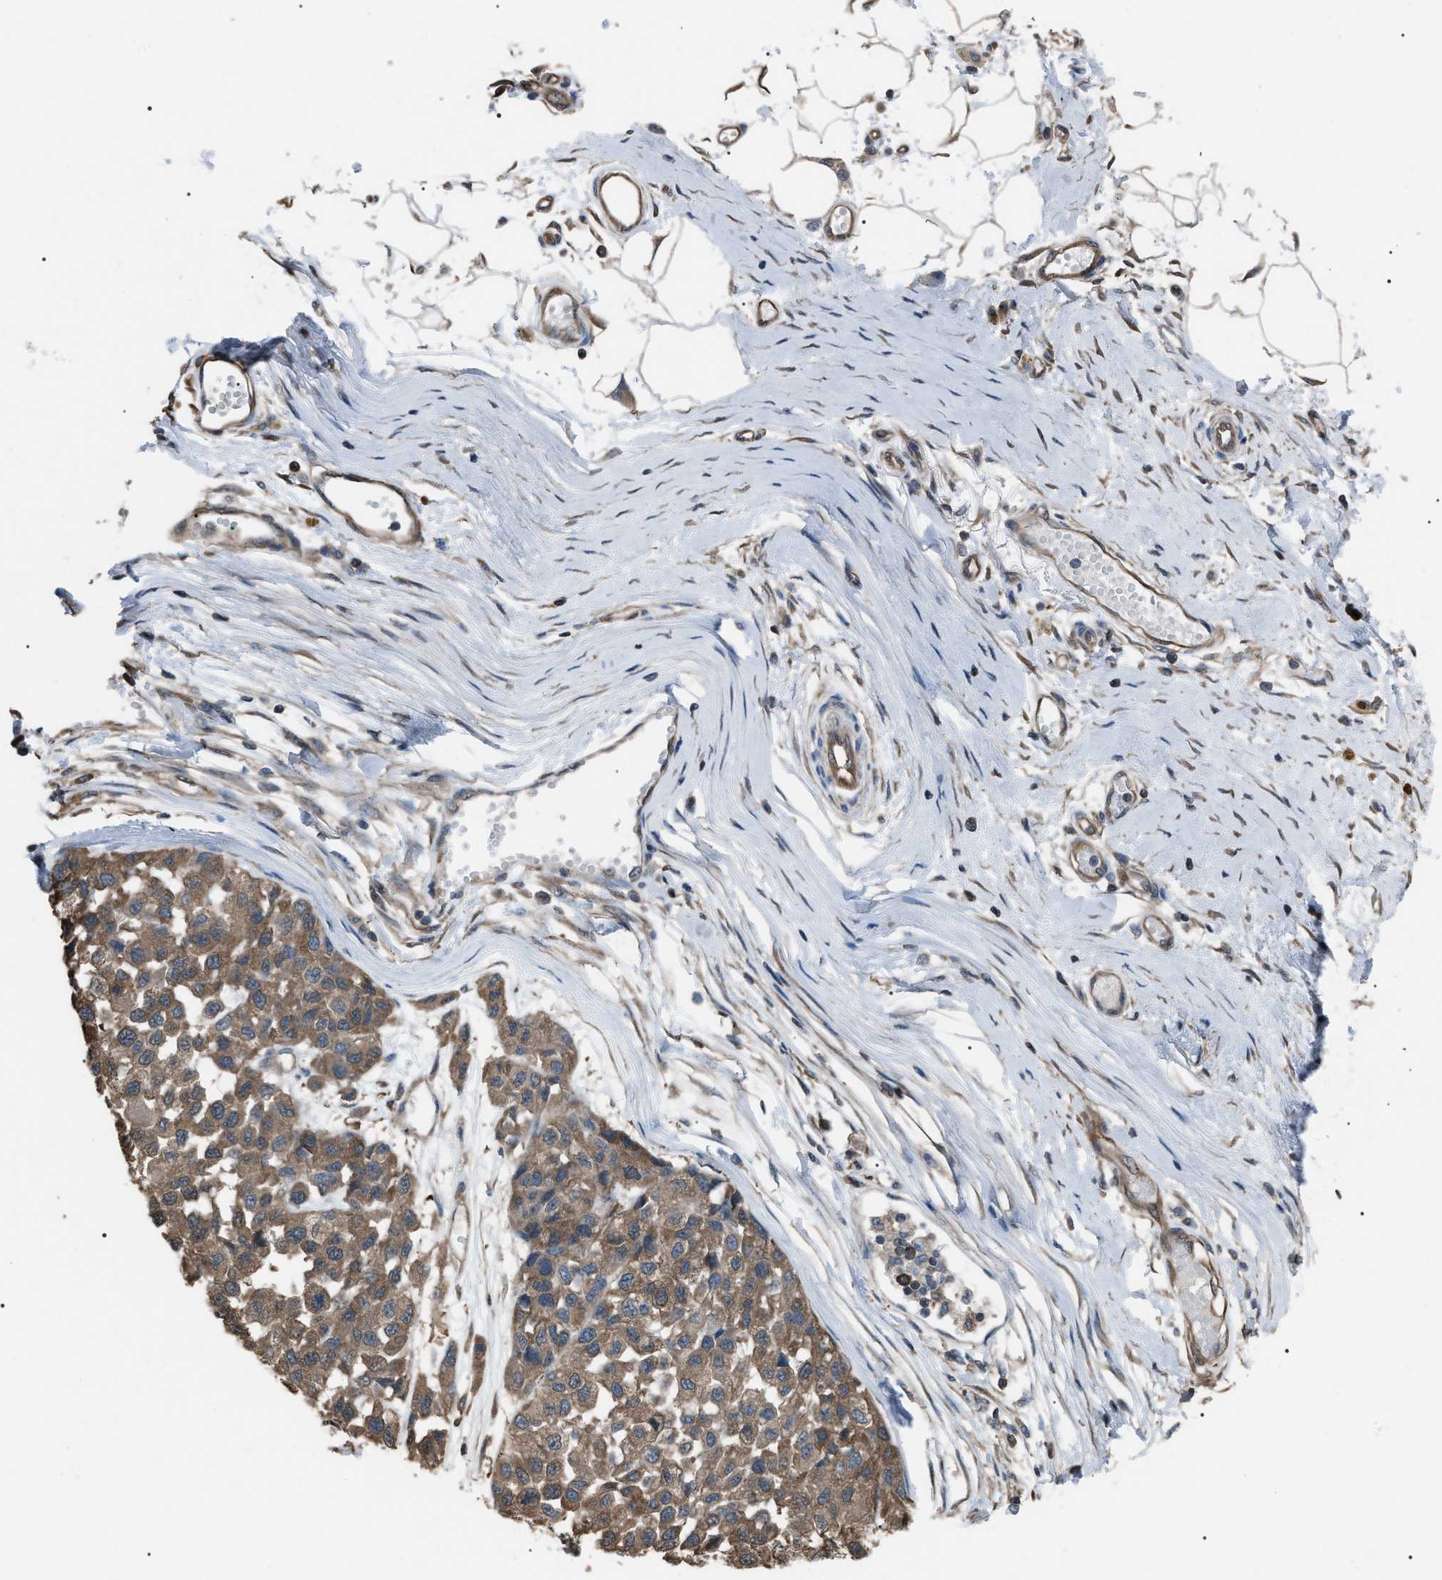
{"staining": {"intensity": "moderate", "quantity": ">75%", "location": "cytoplasmic/membranous"}, "tissue": "melanoma", "cell_type": "Tumor cells", "image_type": "cancer", "snomed": [{"axis": "morphology", "description": "Malignant melanoma, NOS"}, {"axis": "topography", "description": "Skin"}], "caption": "DAB immunohistochemical staining of human malignant melanoma demonstrates moderate cytoplasmic/membranous protein expression in approximately >75% of tumor cells. Using DAB (3,3'-diaminobenzidine) (brown) and hematoxylin (blue) stains, captured at high magnification using brightfield microscopy.", "gene": "PDCD5", "patient": {"sex": "male", "age": 62}}